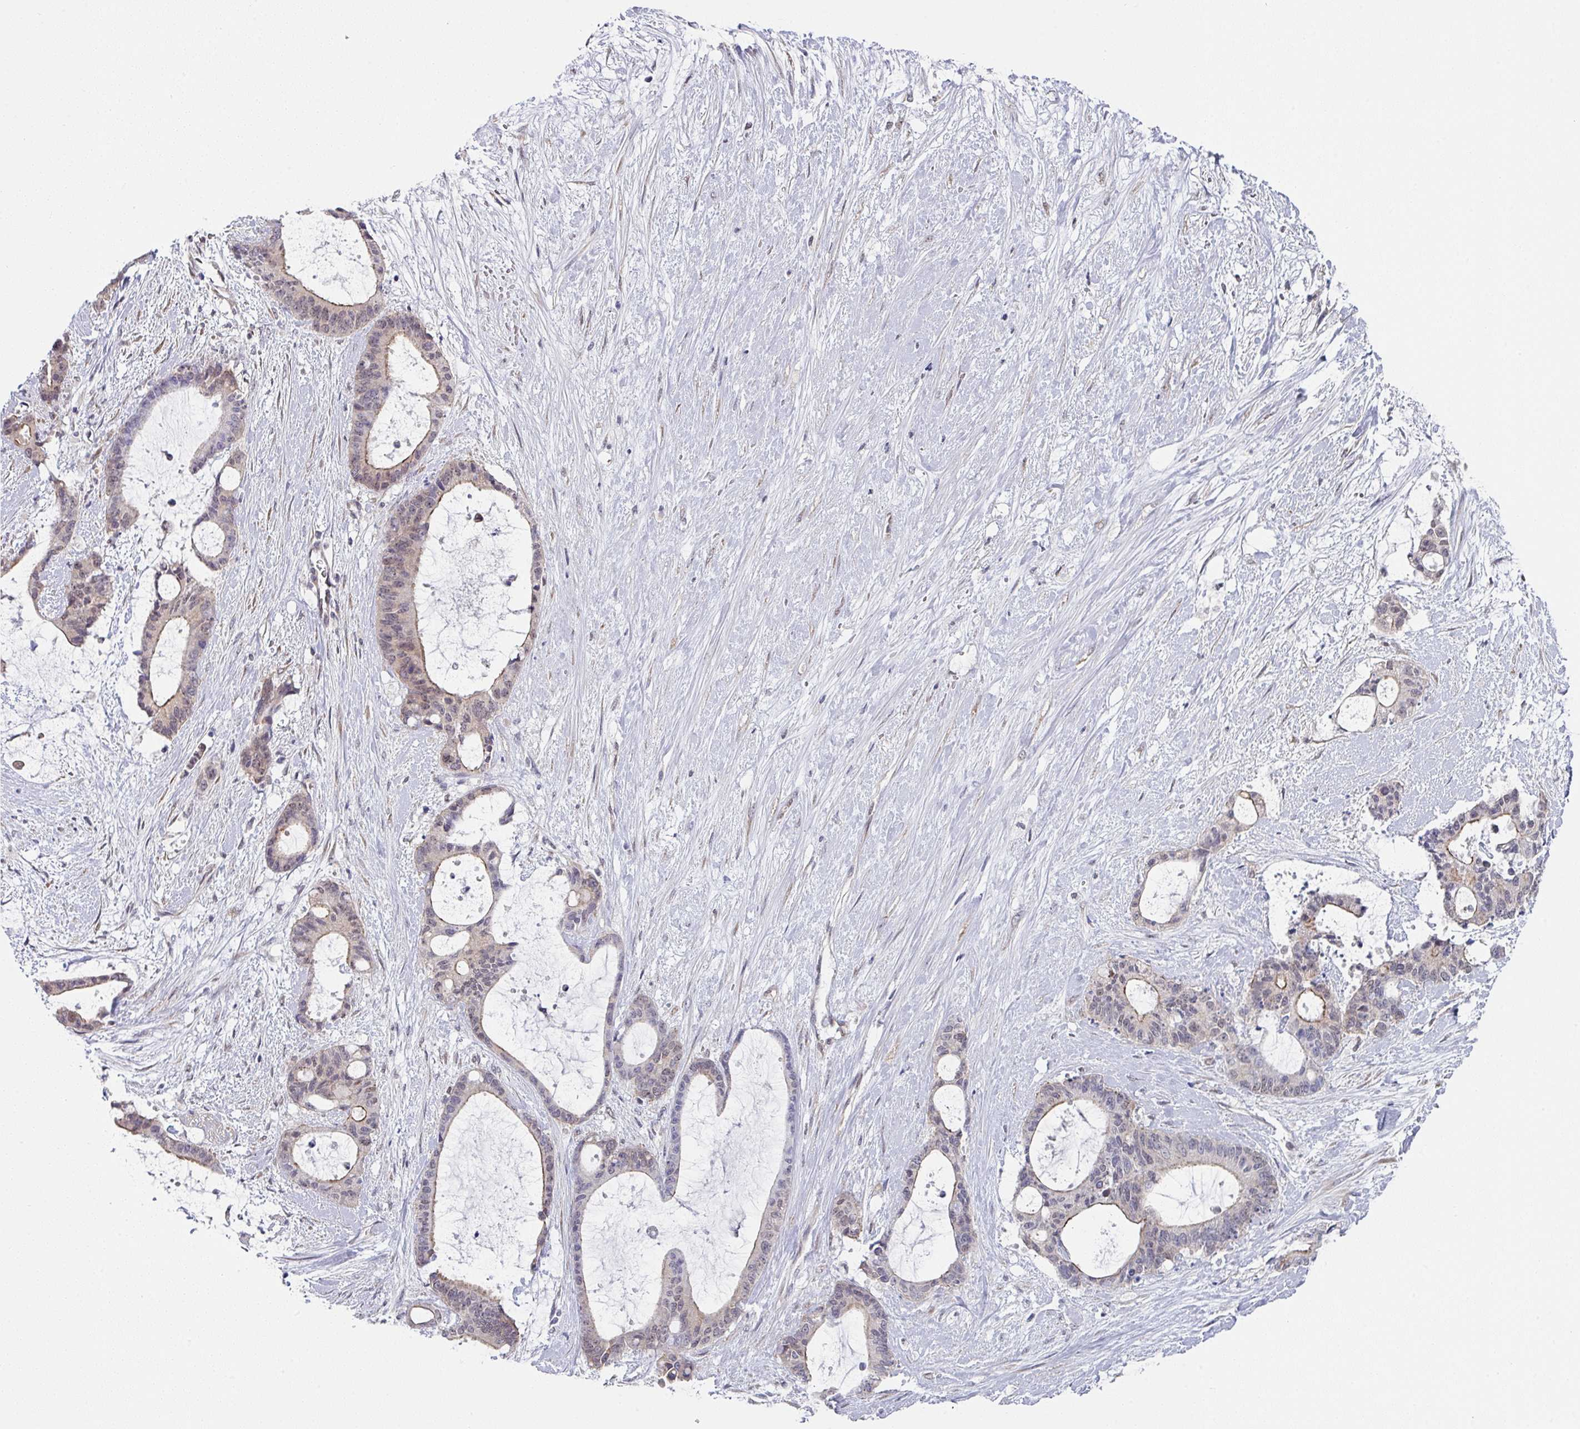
{"staining": {"intensity": "weak", "quantity": "25%-75%", "location": "cytoplasmic/membranous,nuclear"}, "tissue": "liver cancer", "cell_type": "Tumor cells", "image_type": "cancer", "snomed": [{"axis": "morphology", "description": "Normal tissue, NOS"}, {"axis": "morphology", "description": "Cholangiocarcinoma"}, {"axis": "topography", "description": "Liver"}, {"axis": "topography", "description": "Peripheral nerve tissue"}], "caption": "Immunohistochemical staining of human liver cancer displays low levels of weak cytoplasmic/membranous and nuclear expression in about 25%-75% of tumor cells. The protein is shown in brown color, while the nuclei are stained blue.", "gene": "TMED5", "patient": {"sex": "female", "age": 73}}